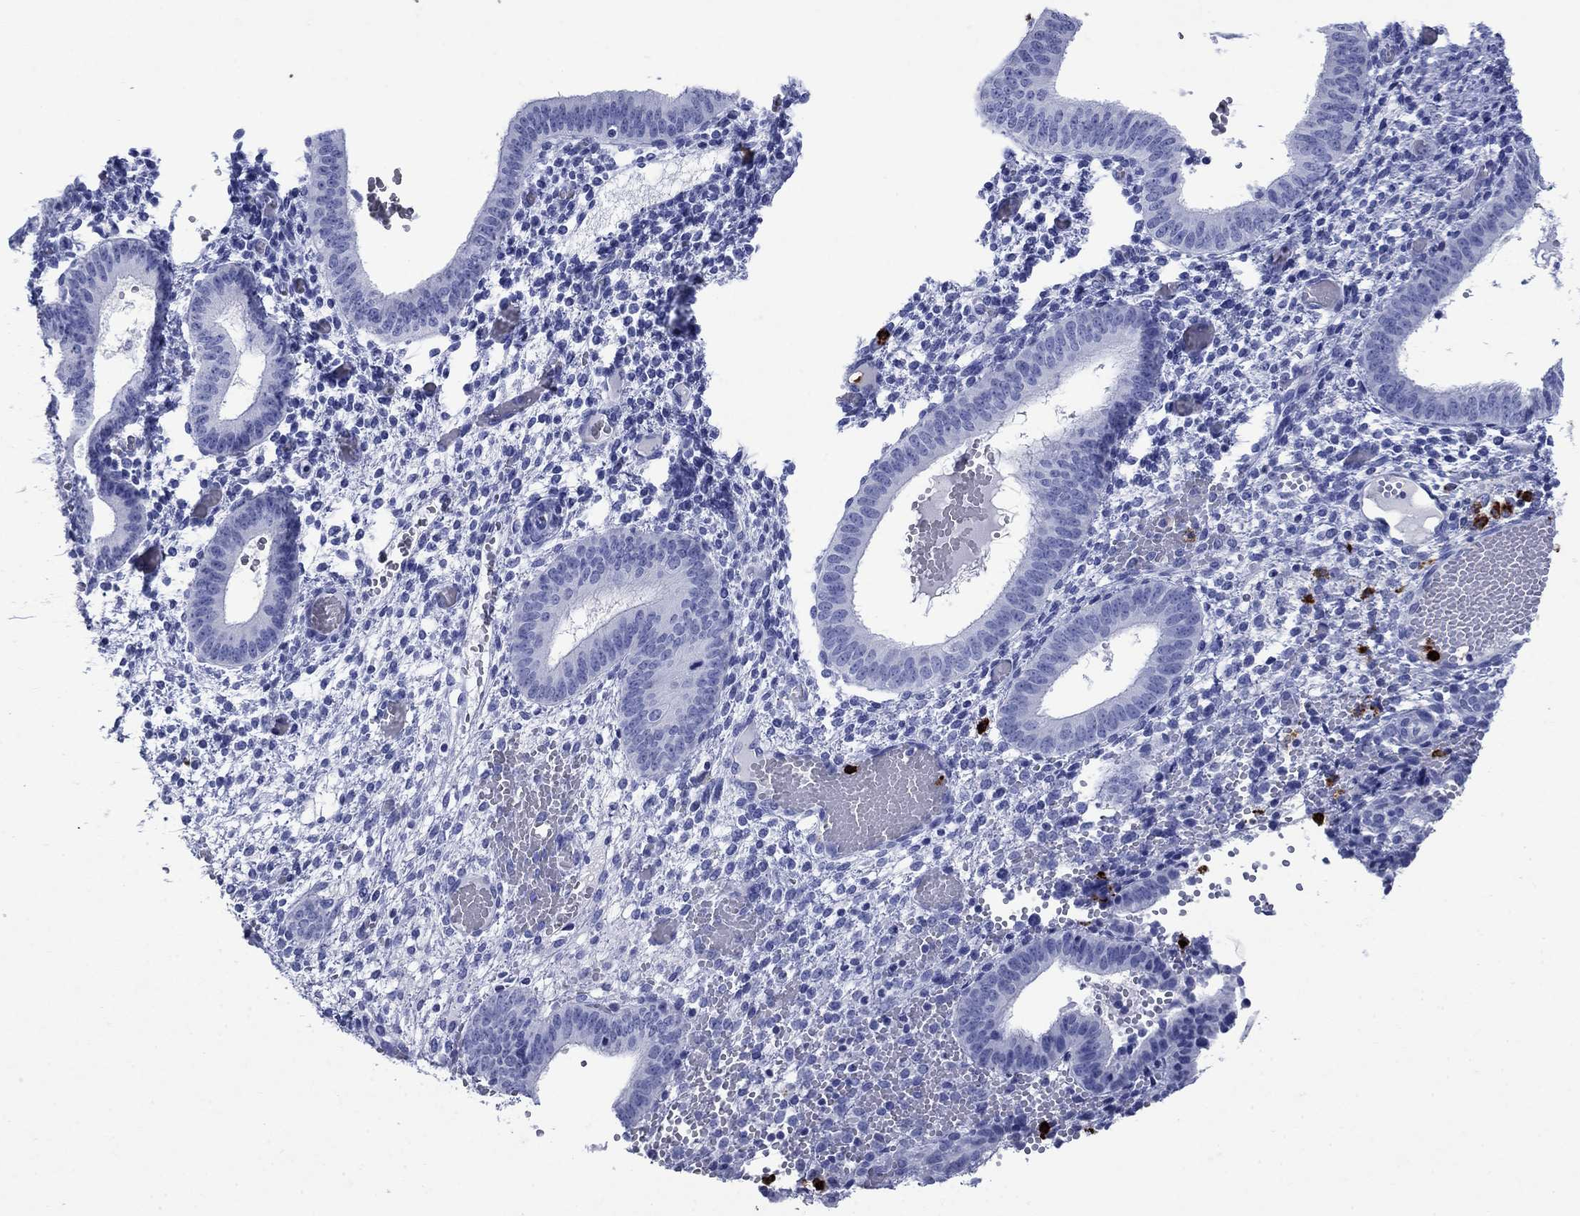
{"staining": {"intensity": "negative", "quantity": "none", "location": "none"}, "tissue": "endometrium", "cell_type": "Cells in endometrial stroma", "image_type": "normal", "snomed": [{"axis": "morphology", "description": "Normal tissue, NOS"}, {"axis": "topography", "description": "Endometrium"}], "caption": "A high-resolution image shows immunohistochemistry staining of unremarkable endometrium, which reveals no significant positivity in cells in endometrial stroma. (Stains: DAB (3,3'-diaminobenzidine) immunohistochemistry with hematoxylin counter stain, Microscopy: brightfield microscopy at high magnification).", "gene": "AZU1", "patient": {"sex": "female", "age": 42}}